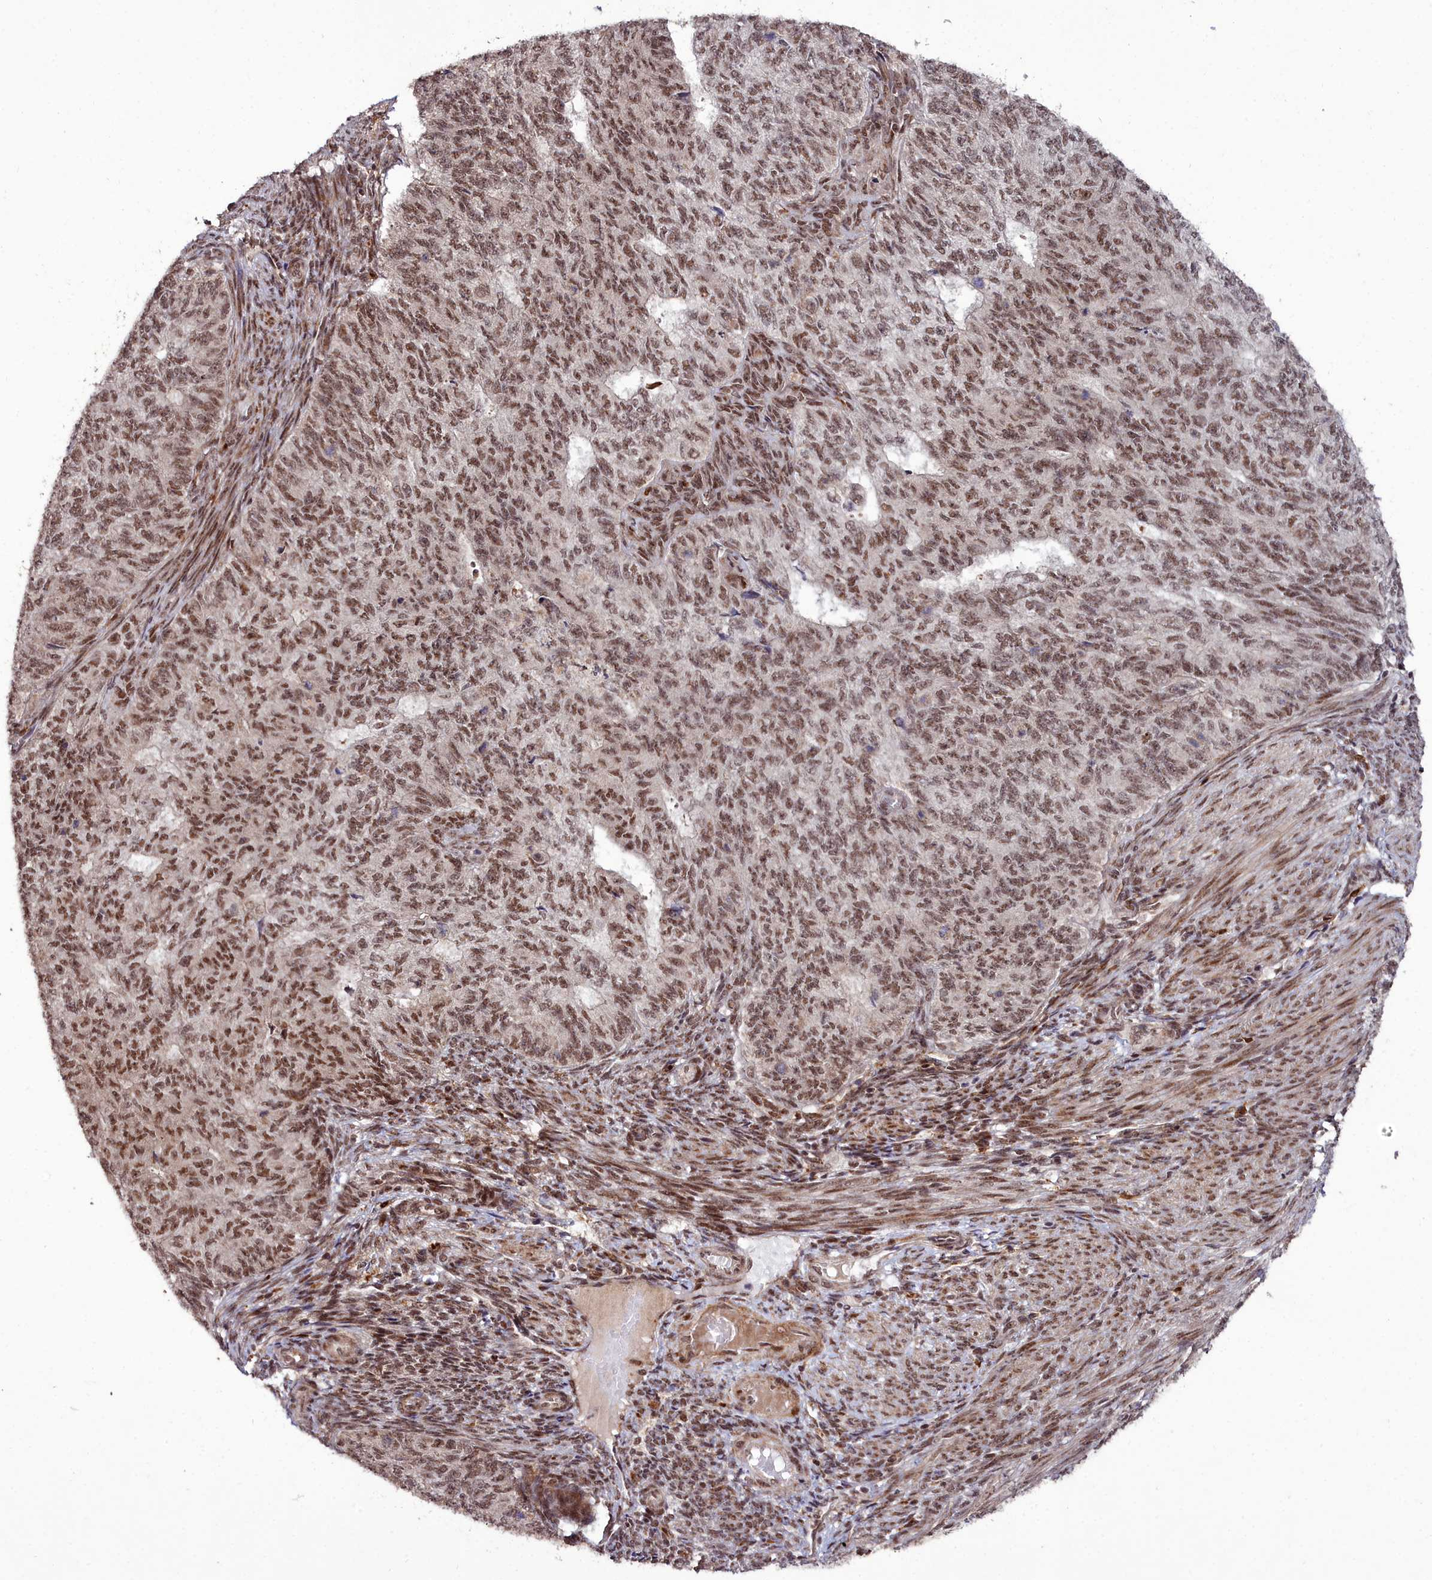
{"staining": {"intensity": "moderate", "quantity": ">75%", "location": "nuclear"}, "tissue": "endometrial cancer", "cell_type": "Tumor cells", "image_type": "cancer", "snomed": [{"axis": "morphology", "description": "Adenocarcinoma, NOS"}, {"axis": "topography", "description": "Endometrium"}], "caption": "DAB immunohistochemical staining of endometrial cancer reveals moderate nuclear protein expression in approximately >75% of tumor cells.", "gene": "CXXC1", "patient": {"sex": "female", "age": 32}}